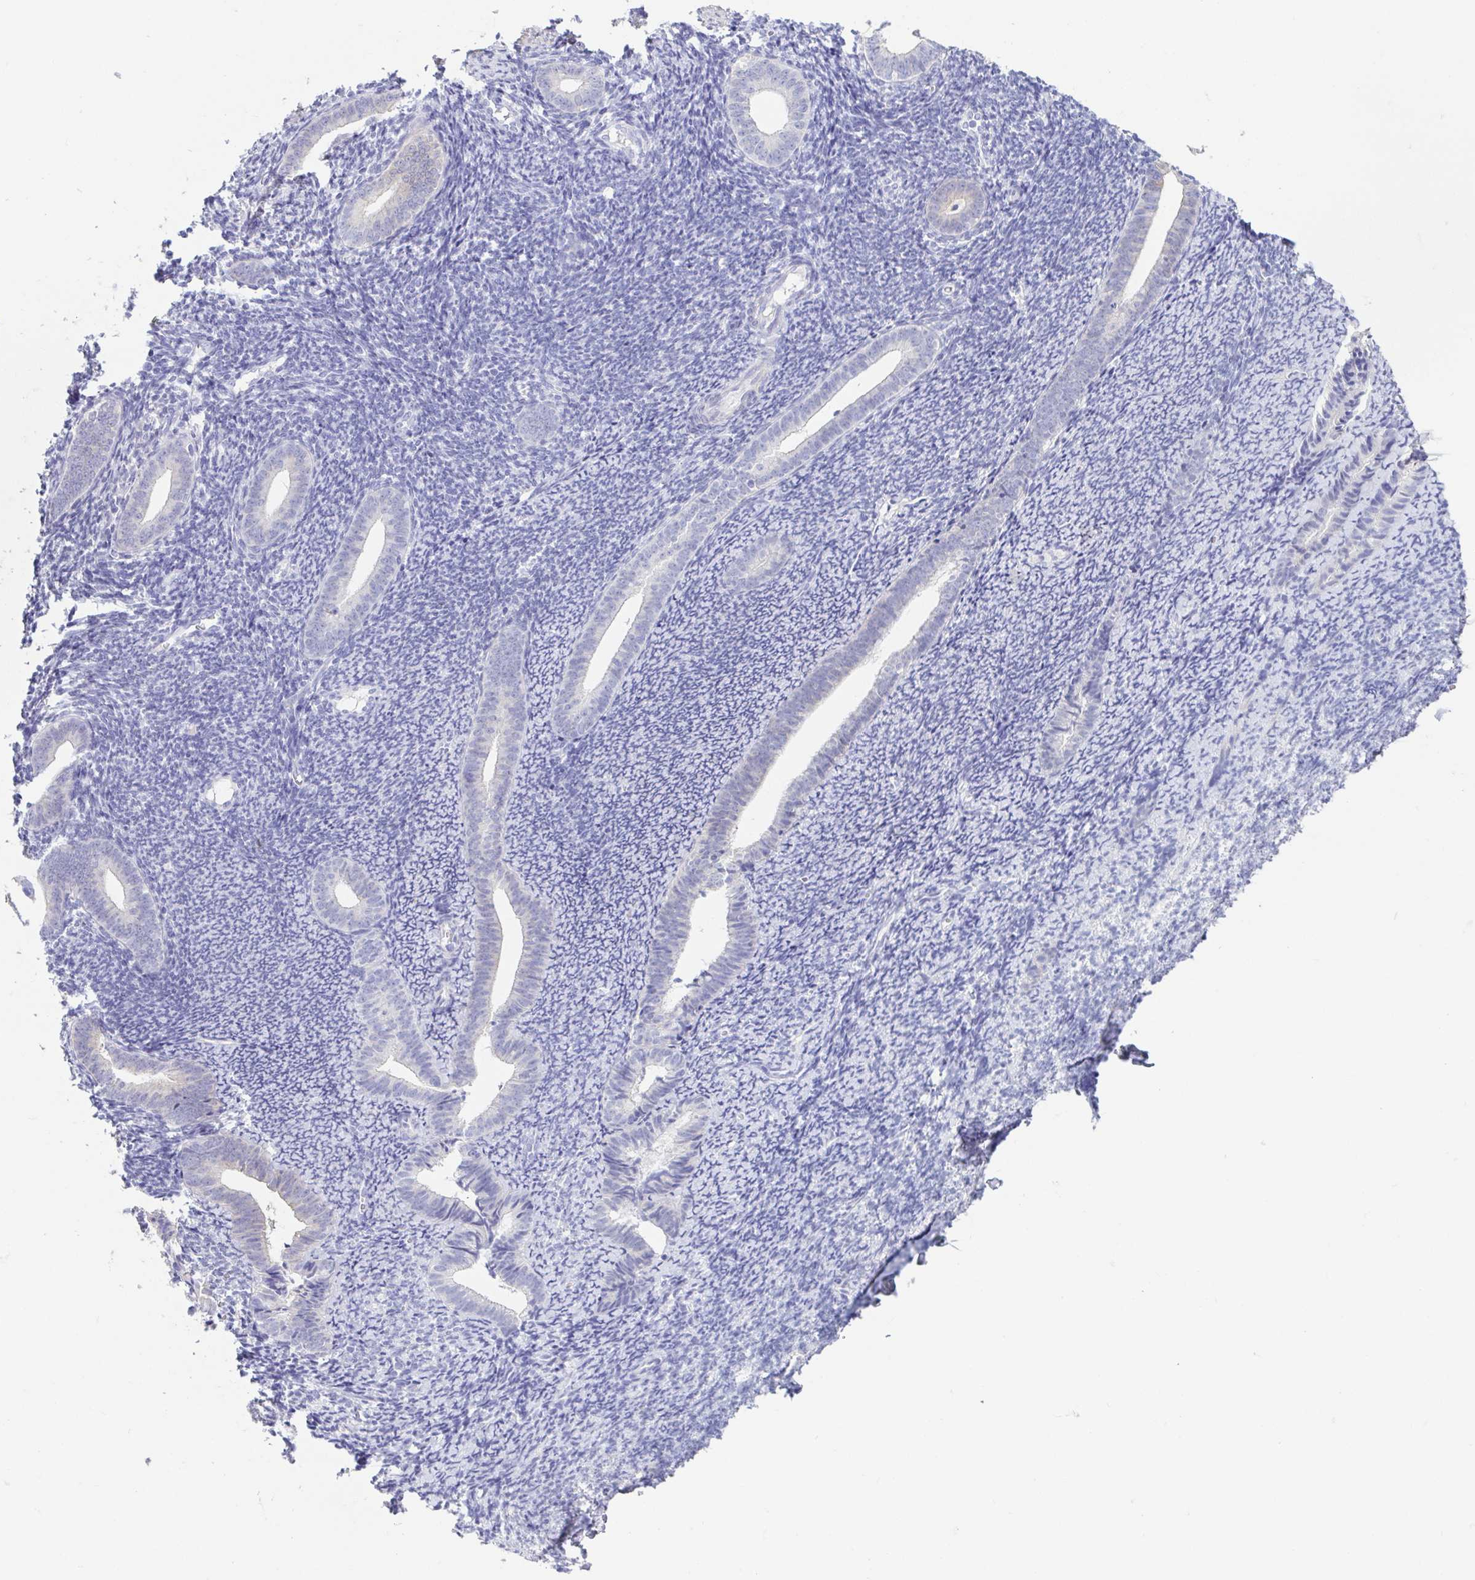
{"staining": {"intensity": "negative", "quantity": "none", "location": "none"}, "tissue": "endometrium", "cell_type": "Cells in endometrial stroma", "image_type": "normal", "snomed": [{"axis": "morphology", "description": "Normal tissue, NOS"}, {"axis": "topography", "description": "Endometrium"}], "caption": "Cells in endometrial stroma are negative for brown protein staining in normal endometrium. (Stains: DAB (3,3'-diaminobenzidine) immunohistochemistry with hematoxylin counter stain, Microscopy: brightfield microscopy at high magnification).", "gene": "FABP3", "patient": {"sex": "female", "age": 39}}